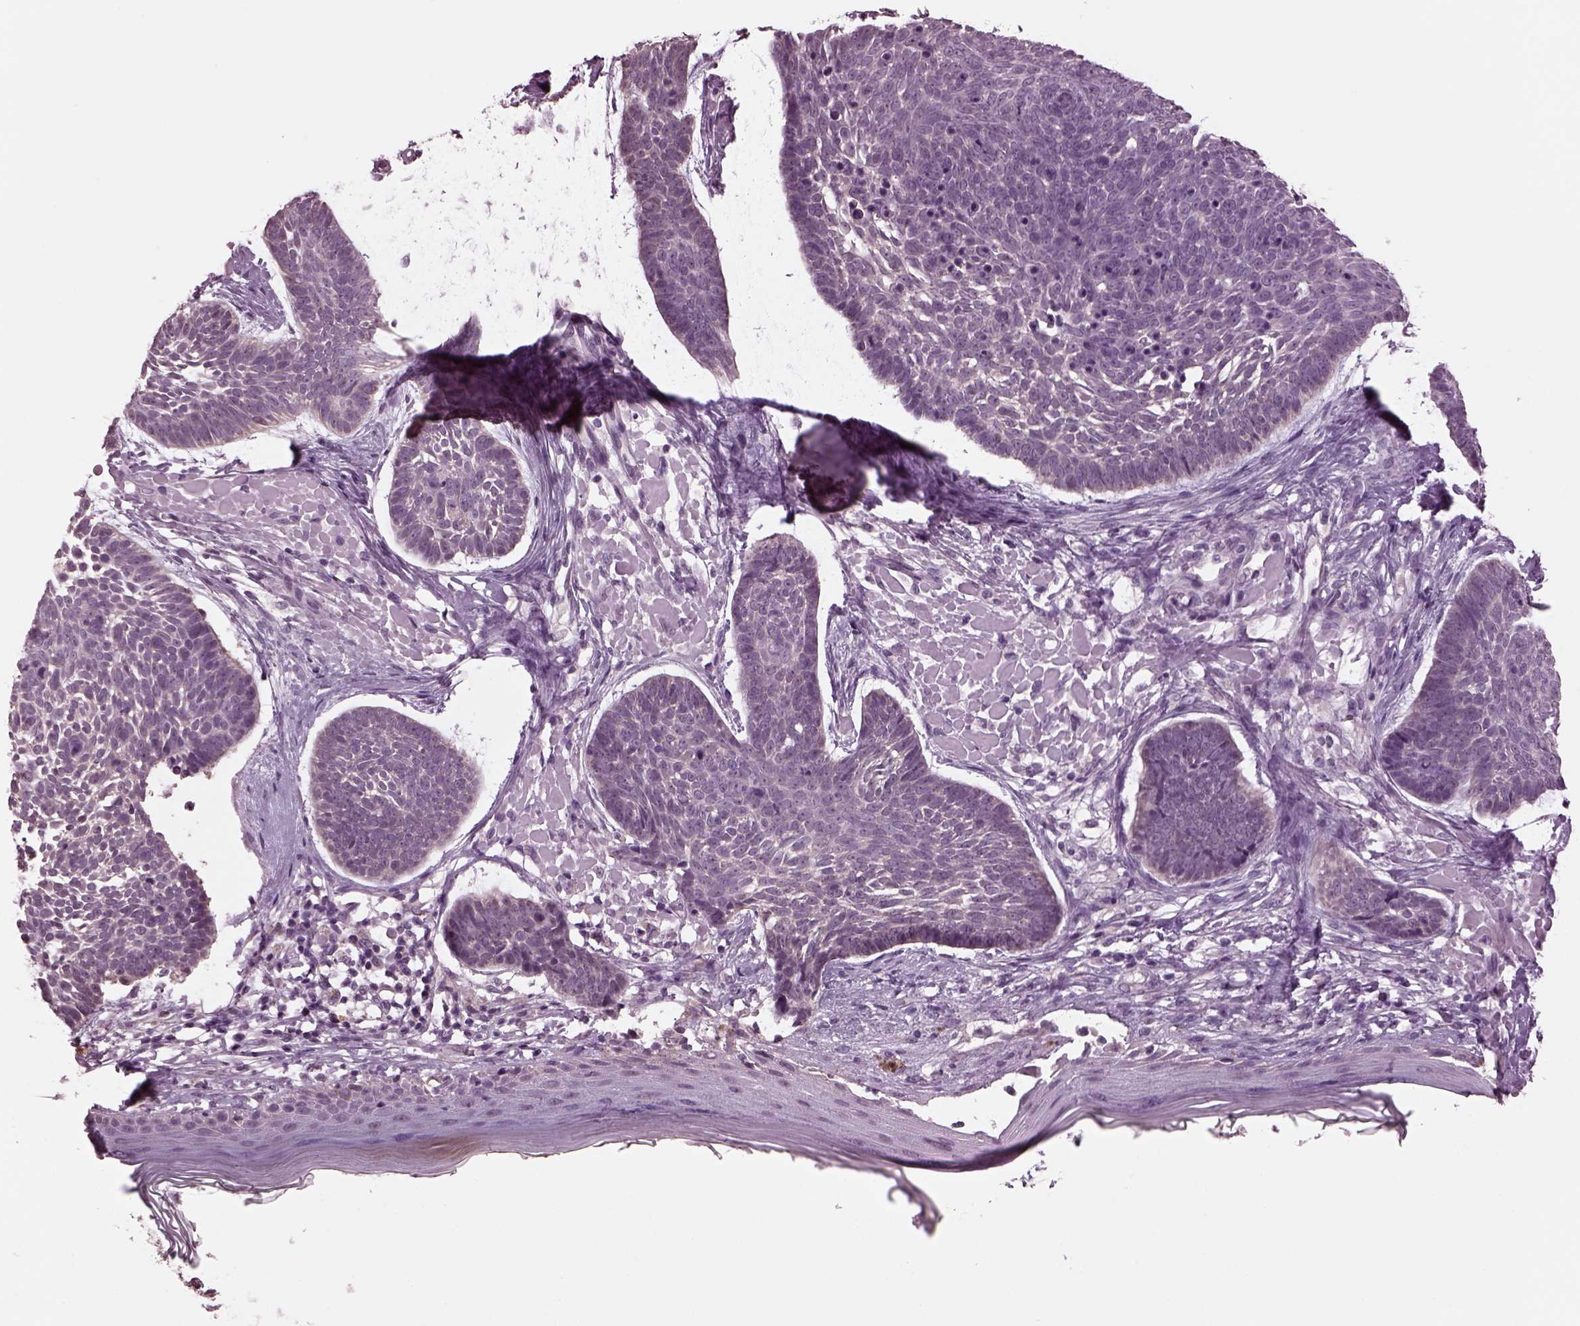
{"staining": {"intensity": "negative", "quantity": "none", "location": "none"}, "tissue": "skin cancer", "cell_type": "Tumor cells", "image_type": "cancer", "snomed": [{"axis": "morphology", "description": "Basal cell carcinoma"}, {"axis": "topography", "description": "Skin"}], "caption": "The image displays no significant positivity in tumor cells of skin cancer. The staining is performed using DAB (3,3'-diaminobenzidine) brown chromogen with nuclei counter-stained in using hematoxylin.", "gene": "CLCN4", "patient": {"sex": "male", "age": 85}}